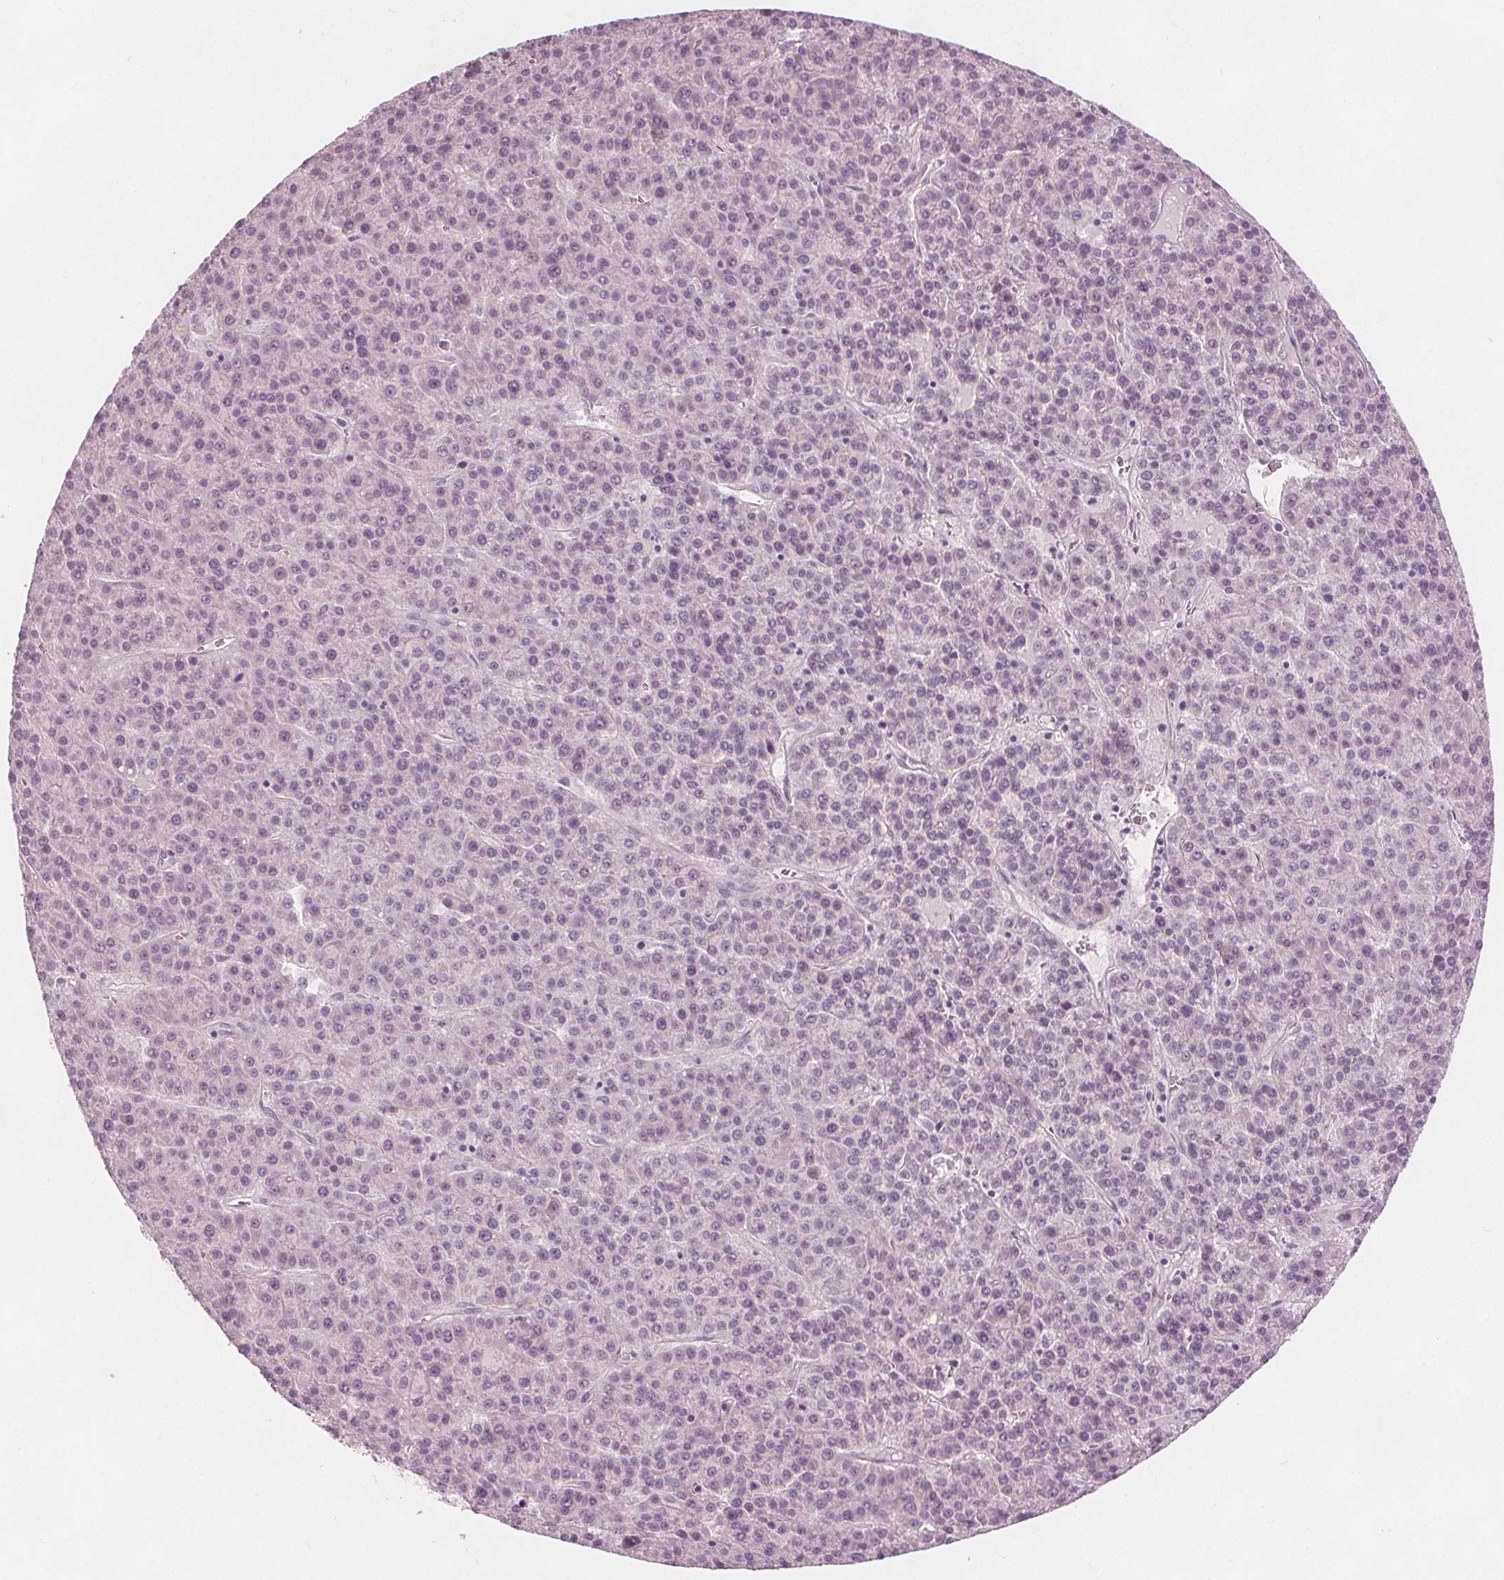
{"staining": {"intensity": "negative", "quantity": "none", "location": "none"}, "tissue": "liver cancer", "cell_type": "Tumor cells", "image_type": "cancer", "snomed": [{"axis": "morphology", "description": "Carcinoma, Hepatocellular, NOS"}, {"axis": "topography", "description": "Liver"}], "caption": "IHC histopathology image of liver cancer (hepatocellular carcinoma) stained for a protein (brown), which exhibits no positivity in tumor cells. (IHC, brightfield microscopy, high magnification).", "gene": "BRSK1", "patient": {"sex": "female", "age": 58}}